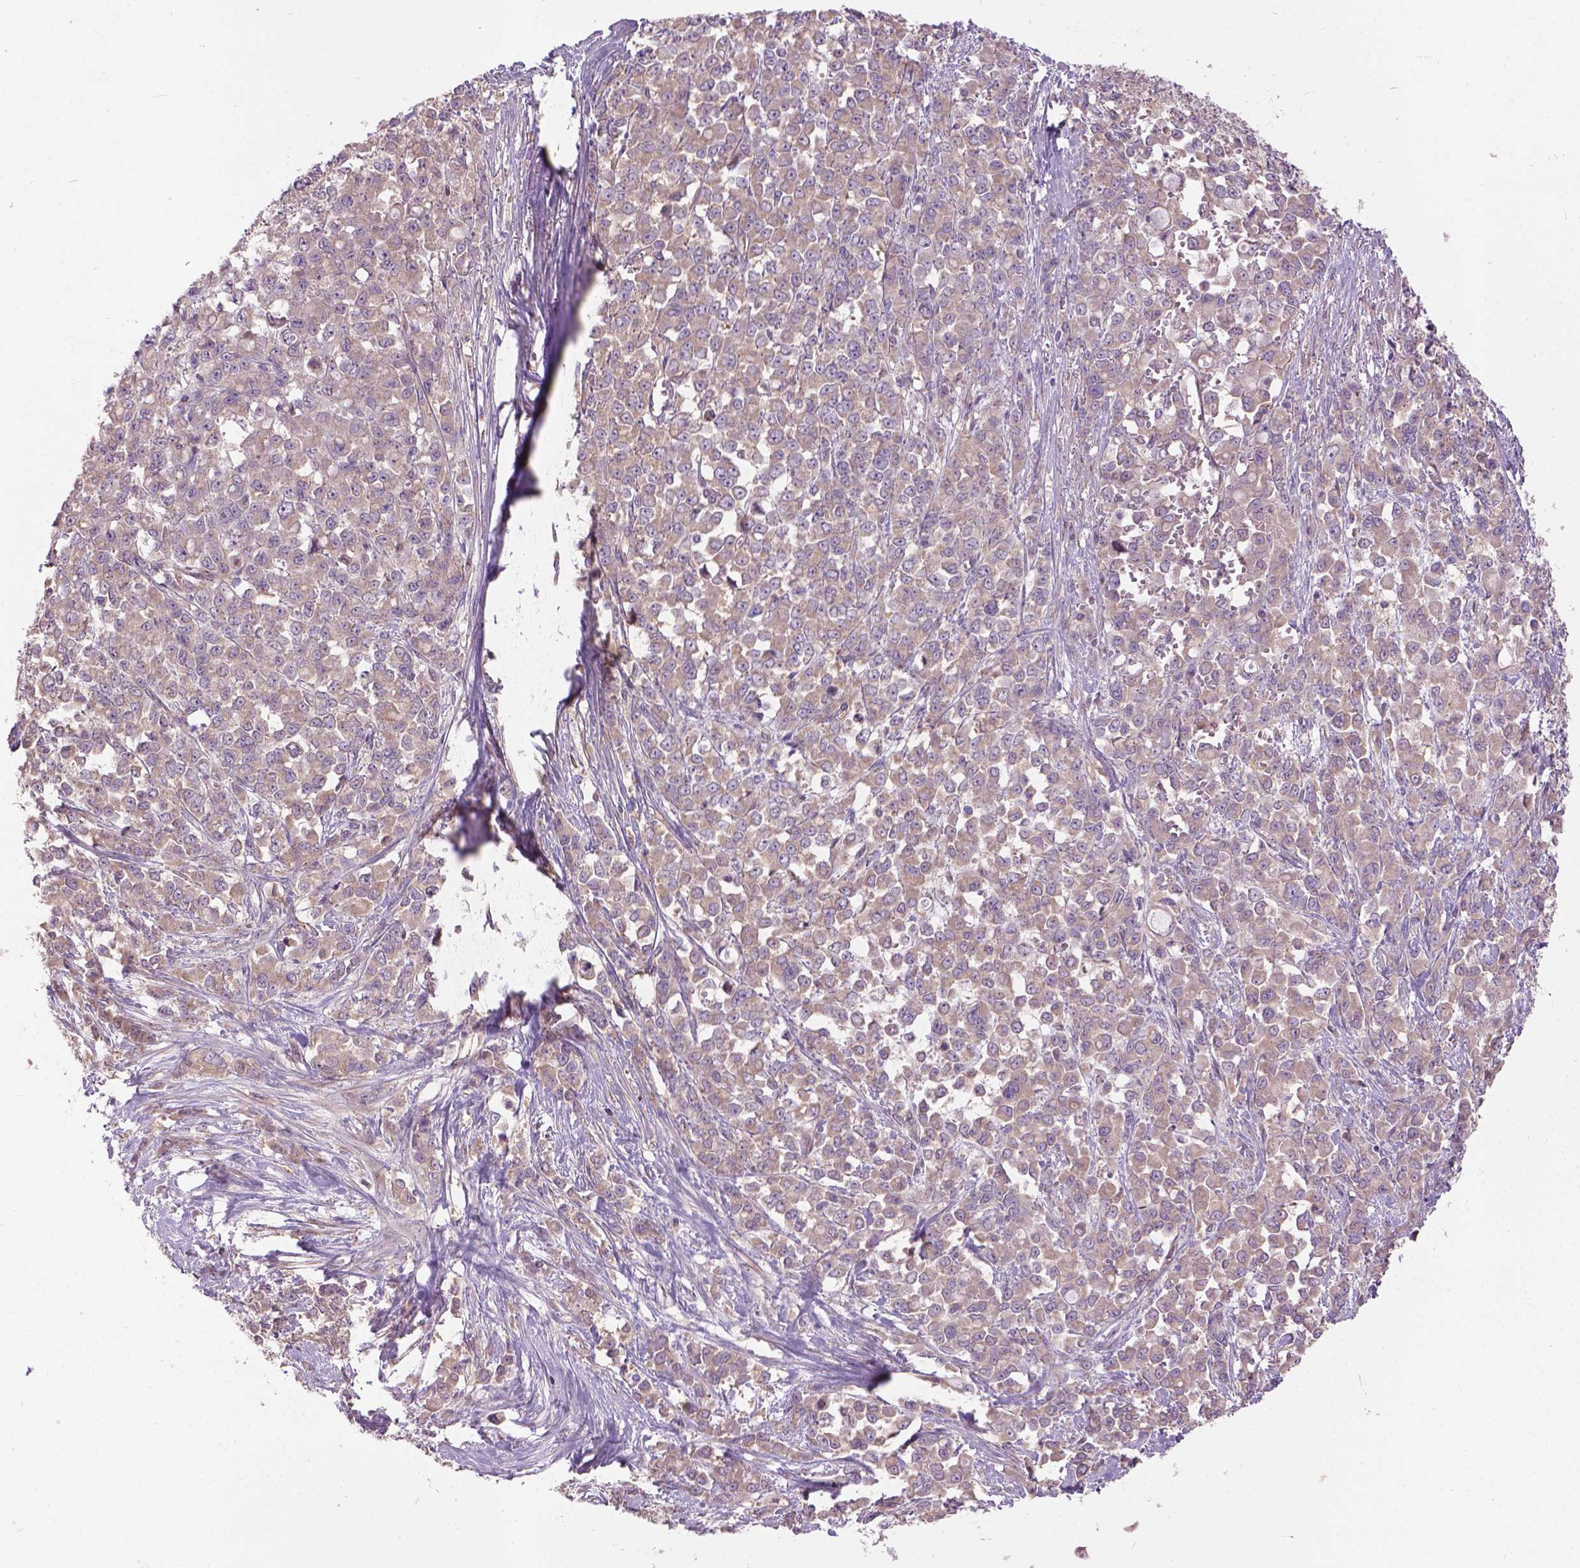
{"staining": {"intensity": "weak", "quantity": ">75%", "location": "cytoplasmic/membranous"}, "tissue": "stomach cancer", "cell_type": "Tumor cells", "image_type": "cancer", "snomed": [{"axis": "morphology", "description": "Adenocarcinoma, NOS"}, {"axis": "topography", "description": "Stomach"}], "caption": "The immunohistochemical stain shows weak cytoplasmic/membranous expression in tumor cells of stomach adenocarcinoma tissue.", "gene": "MZT1", "patient": {"sex": "female", "age": 76}}